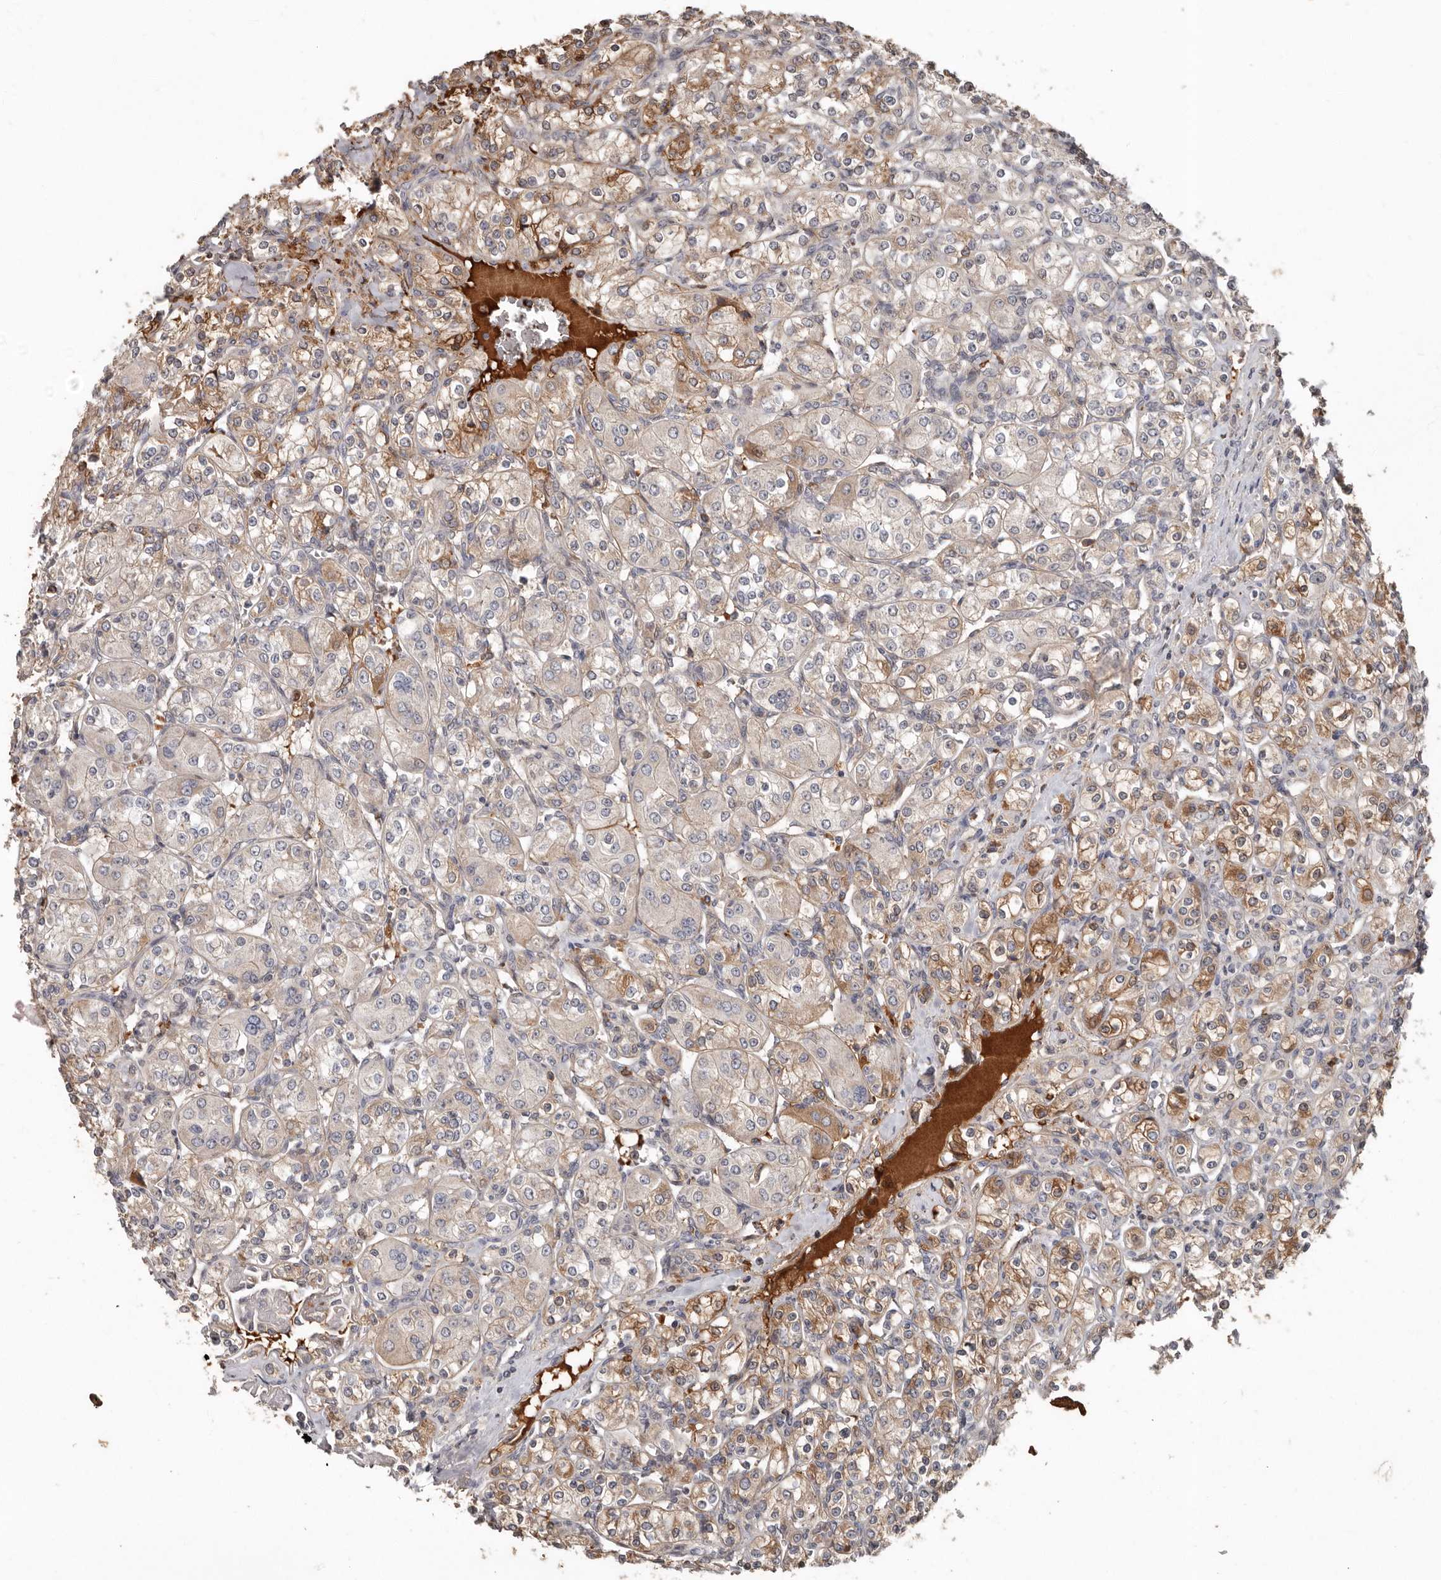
{"staining": {"intensity": "weak", "quantity": "<25%", "location": "cytoplasmic/membranous"}, "tissue": "renal cancer", "cell_type": "Tumor cells", "image_type": "cancer", "snomed": [{"axis": "morphology", "description": "Adenocarcinoma, NOS"}, {"axis": "topography", "description": "Kidney"}], "caption": "A histopathology image of renal cancer (adenocarcinoma) stained for a protein displays no brown staining in tumor cells.", "gene": "LRGUK", "patient": {"sex": "male", "age": 77}}